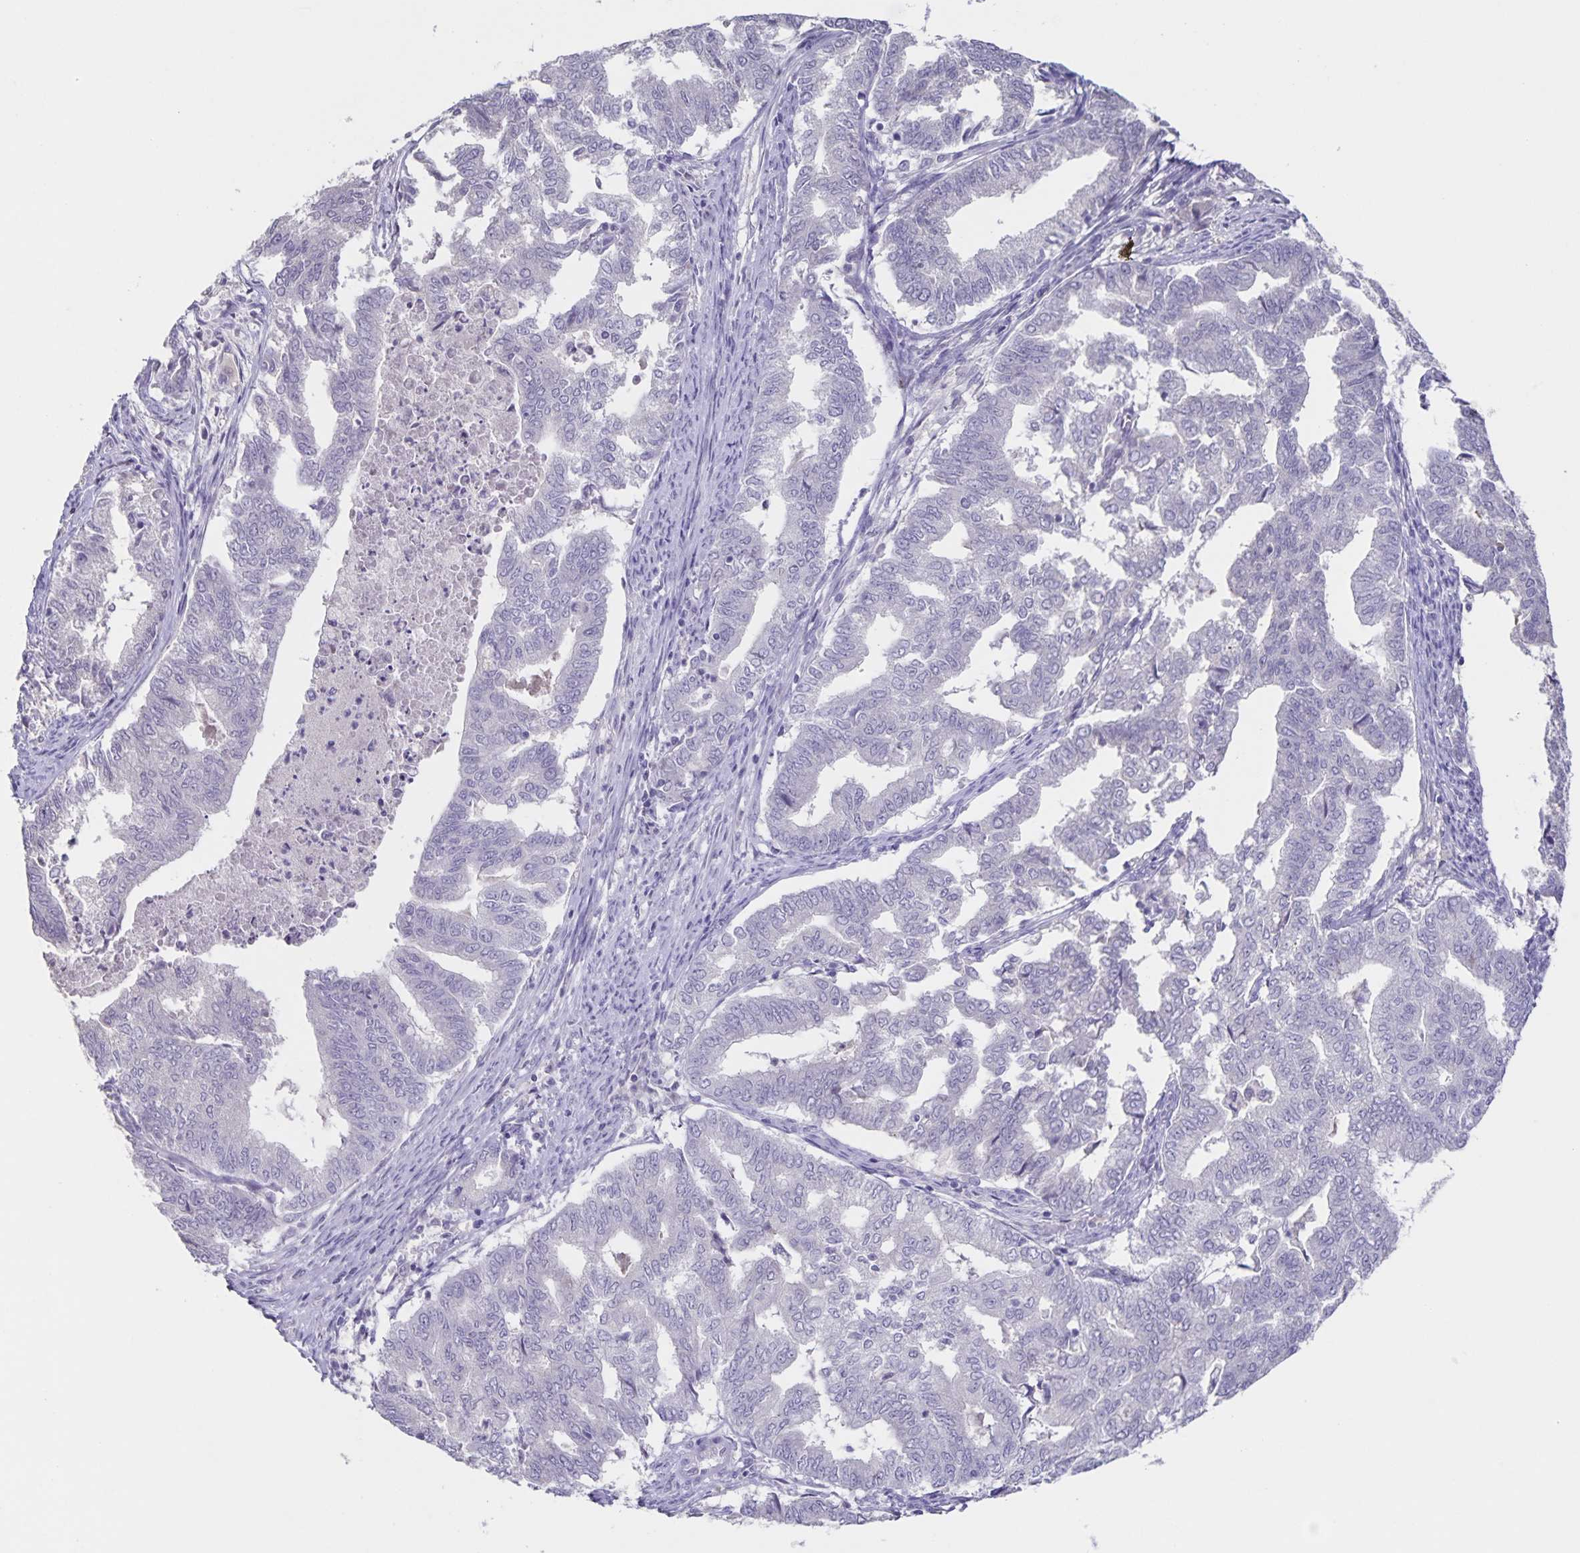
{"staining": {"intensity": "negative", "quantity": "none", "location": "none"}, "tissue": "endometrial cancer", "cell_type": "Tumor cells", "image_type": "cancer", "snomed": [{"axis": "morphology", "description": "Adenocarcinoma, NOS"}, {"axis": "topography", "description": "Endometrium"}], "caption": "Image shows no significant protein positivity in tumor cells of endometrial cancer. (DAB (3,3'-diaminobenzidine) immunohistochemistry, high magnification).", "gene": "INSL5", "patient": {"sex": "female", "age": 79}}